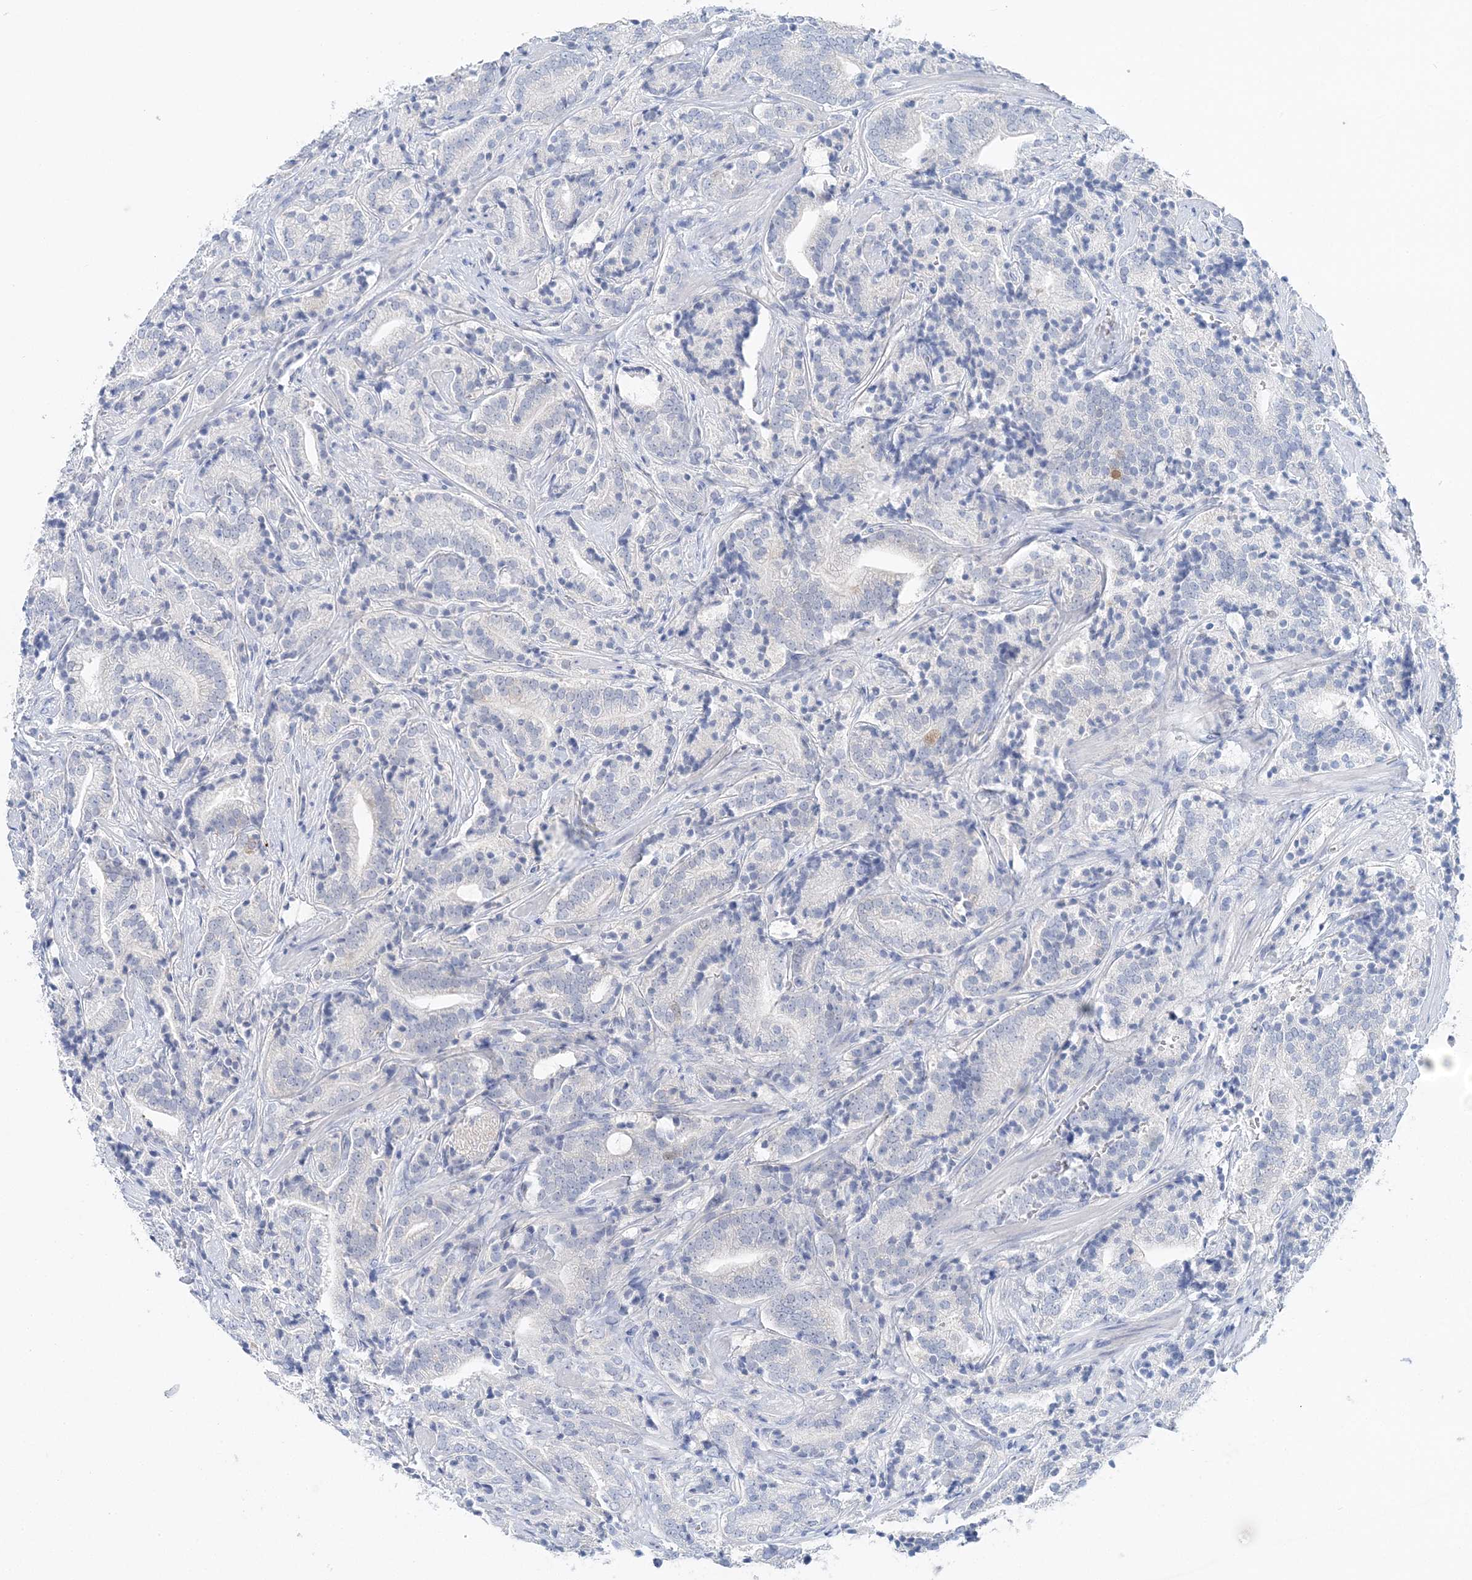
{"staining": {"intensity": "negative", "quantity": "none", "location": "none"}, "tissue": "prostate cancer", "cell_type": "Tumor cells", "image_type": "cancer", "snomed": [{"axis": "morphology", "description": "Adenocarcinoma, High grade"}, {"axis": "topography", "description": "Prostate"}], "caption": "A high-resolution image shows IHC staining of prostate adenocarcinoma (high-grade), which reveals no significant positivity in tumor cells. (IHC, brightfield microscopy, high magnification).", "gene": "HMGCS1", "patient": {"sex": "male", "age": 57}}